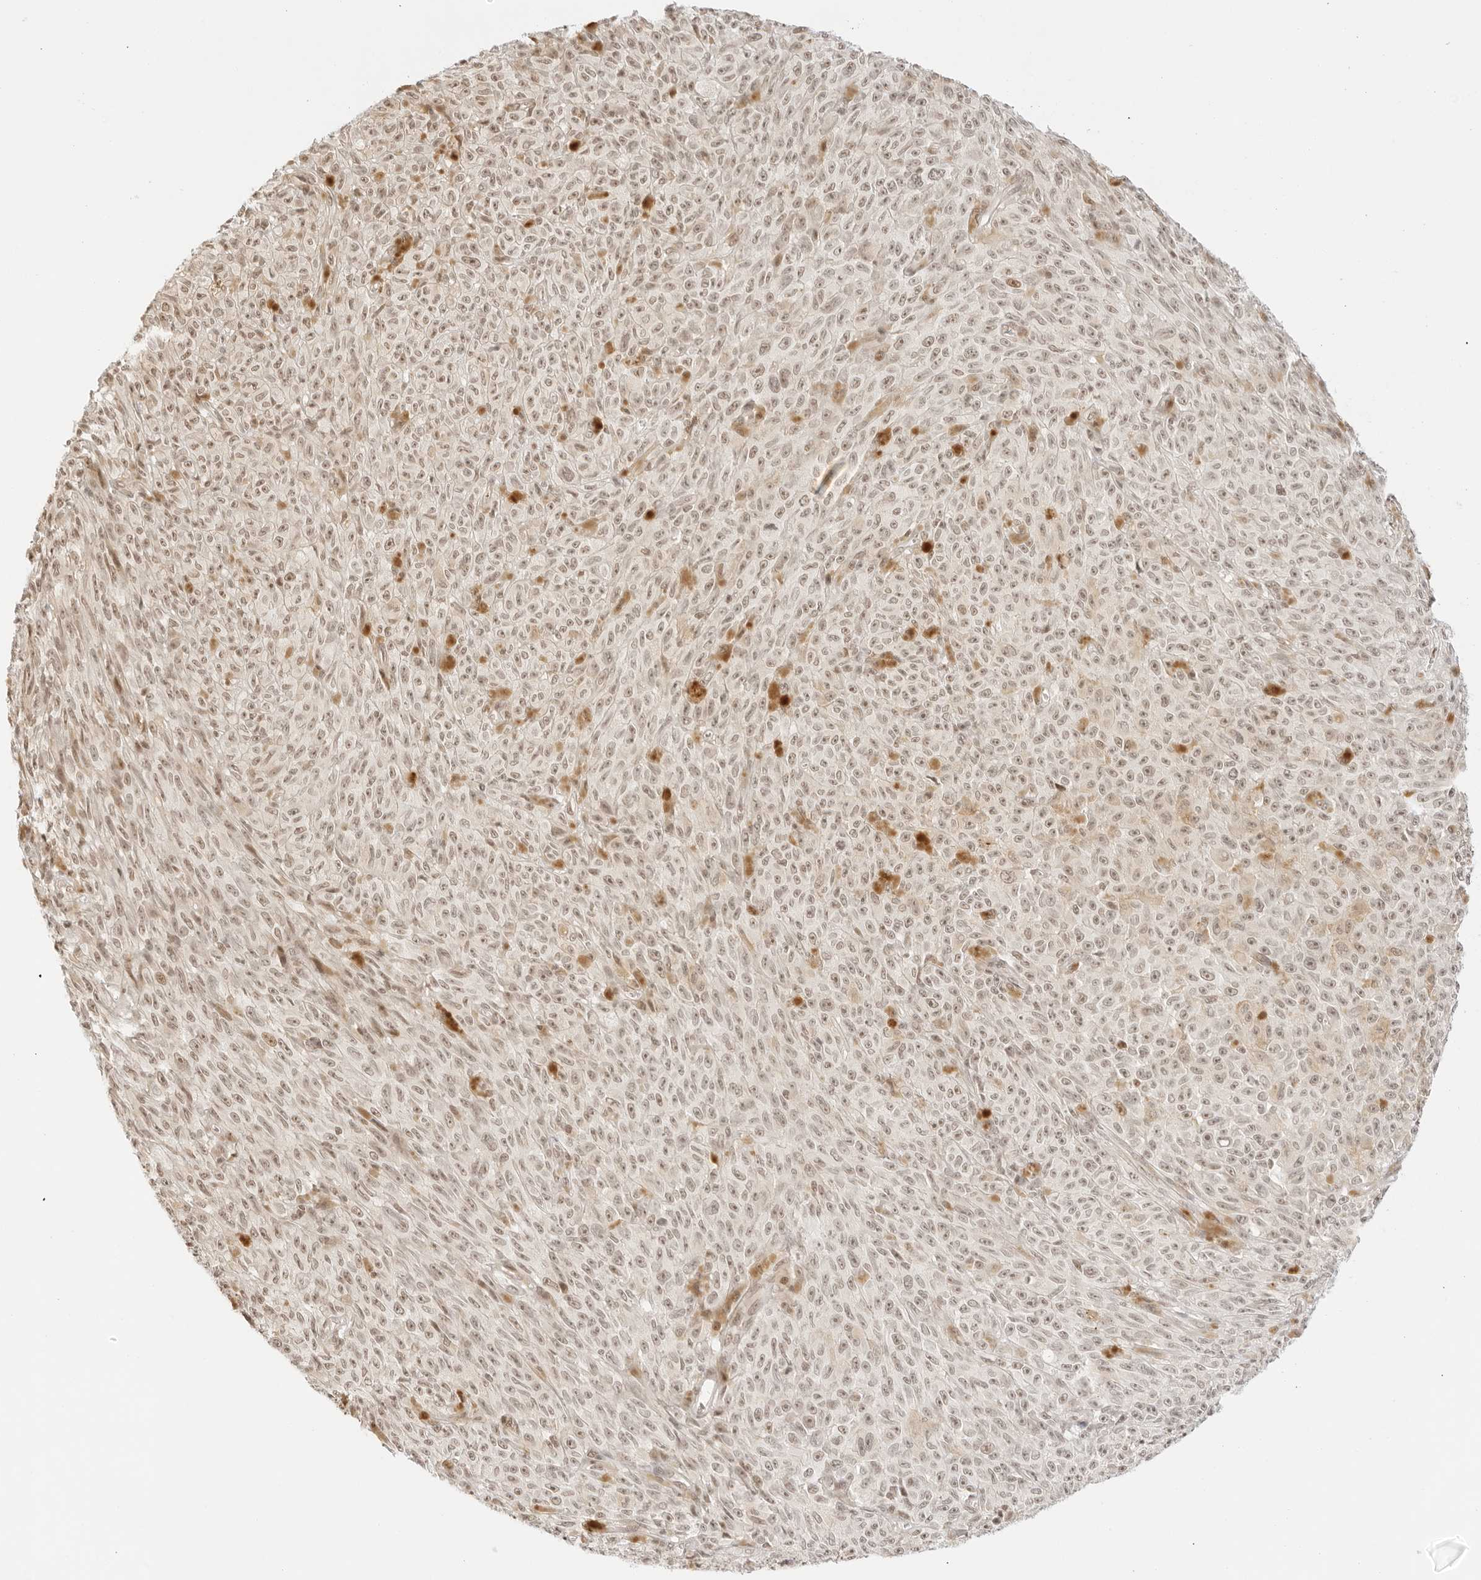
{"staining": {"intensity": "weak", "quantity": ">75%", "location": "nuclear"}, "tissue": "melanoma", "cell_type": "Tumor cells", "image_type": "cancer", "snomed": [{"axis": "morphology", "description": "Malignant melanoma, NOS"}, {"axis": "topography", "description": "Skin"}], "caption": "About >75% of tumor cells in melanoma reveal weak nuclear protein positivity as visualized by brown immunohistochemical staining.", "gene": "GNAS", "patient": {"sex": "female", "age": 82}}